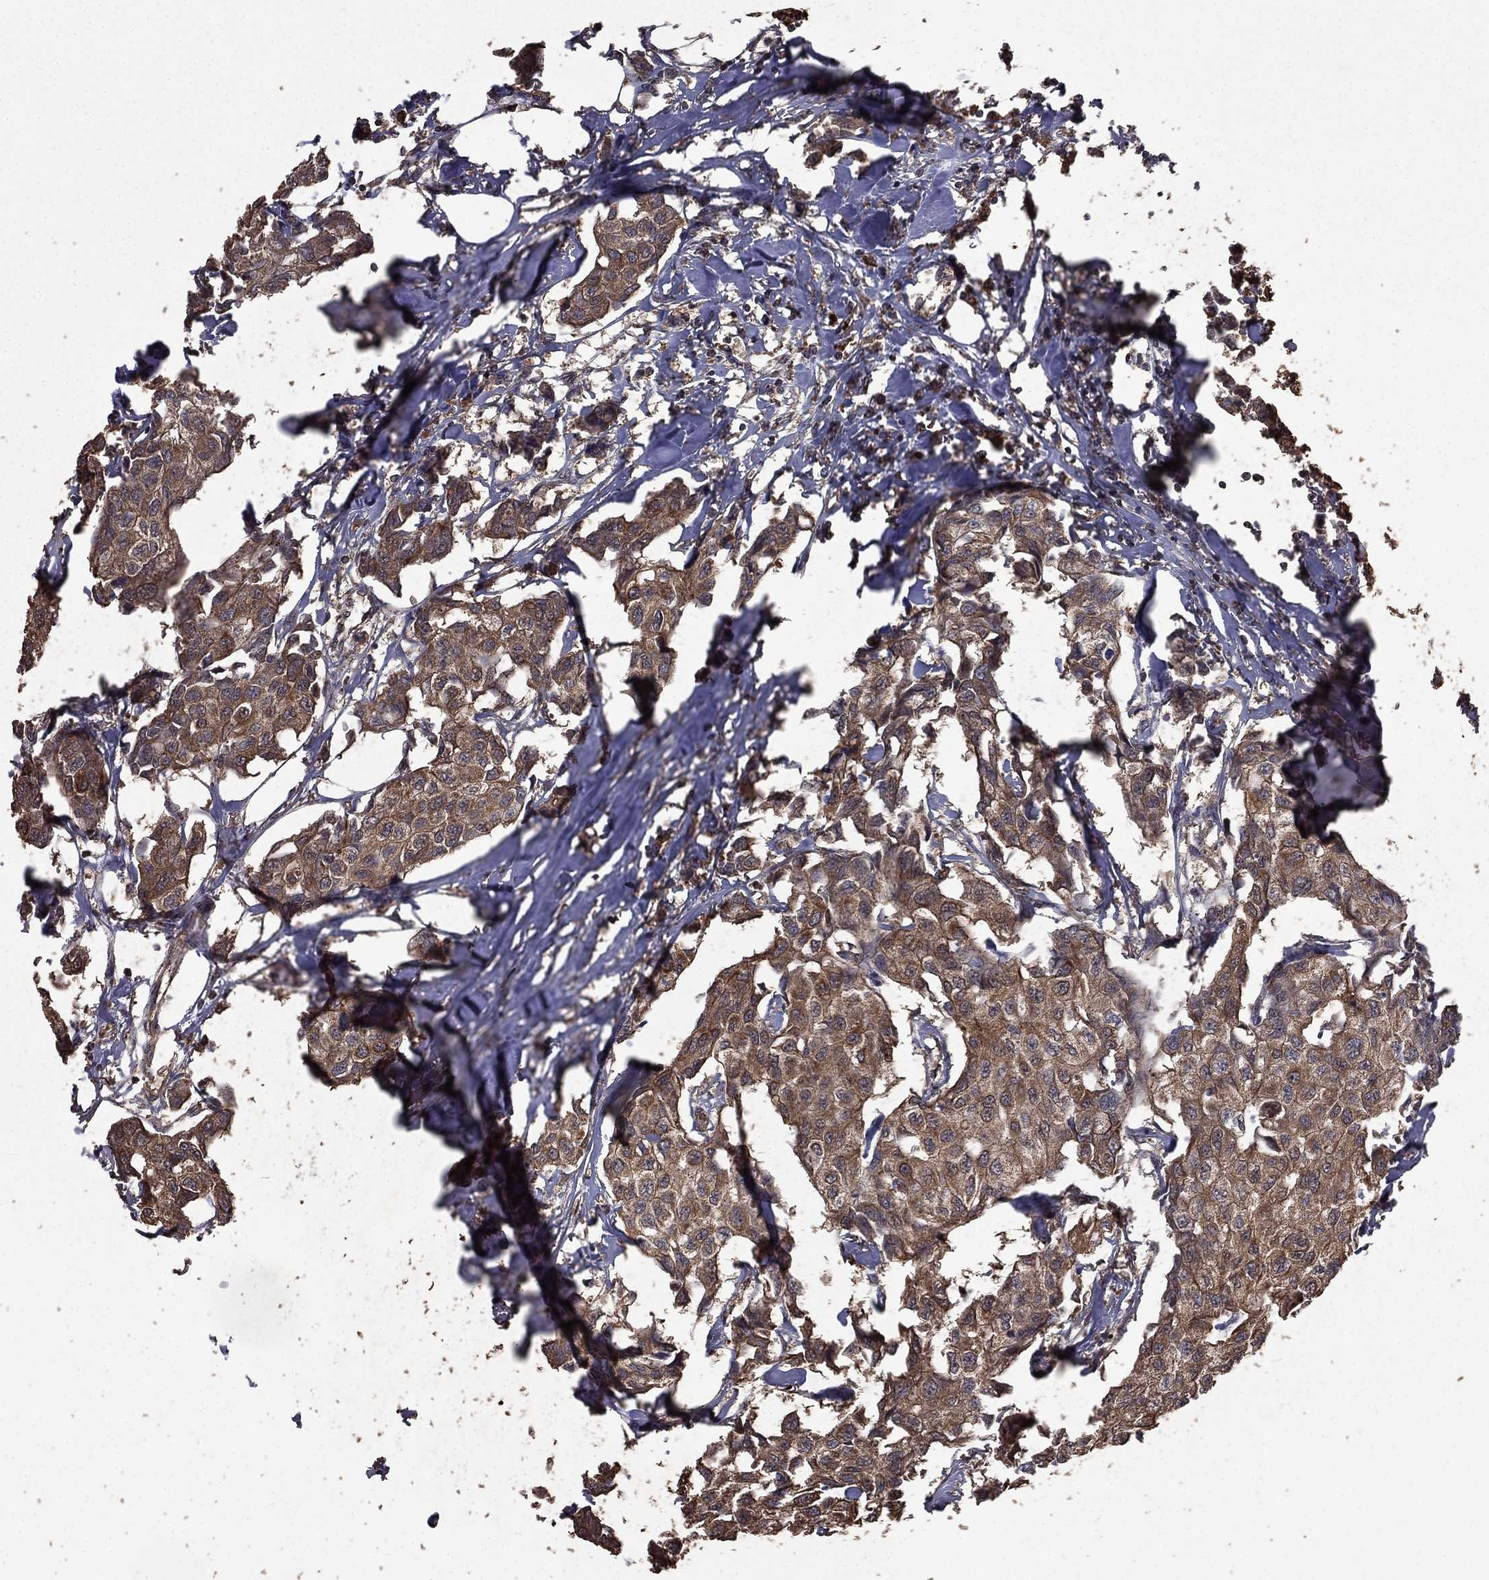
{"staining": {"intensity": "moderate", "quantity": ">75%", "location": "cytoplasmic/membranous"}, "tissue": "breast cancer", "cell_type": "Tumor cells", "image_type": "cancer", "snomed": [{"axis": "morphology", "description": "Duct carcinoma"}, {"axis": "topography", "description": "Breast"}], "caption": "Invasive ductal carcinoma (breast) tissue reveals moderate cytoplasmic/membranous expression in about >75% of tumor cells, visualized by immunohistochemistry. Immunohistochemistry (ihc) stains the protein in brown and the nuclei are stained blue.", "gene": "BIRC6", "patient": {"sex": "female", "age": 80}}